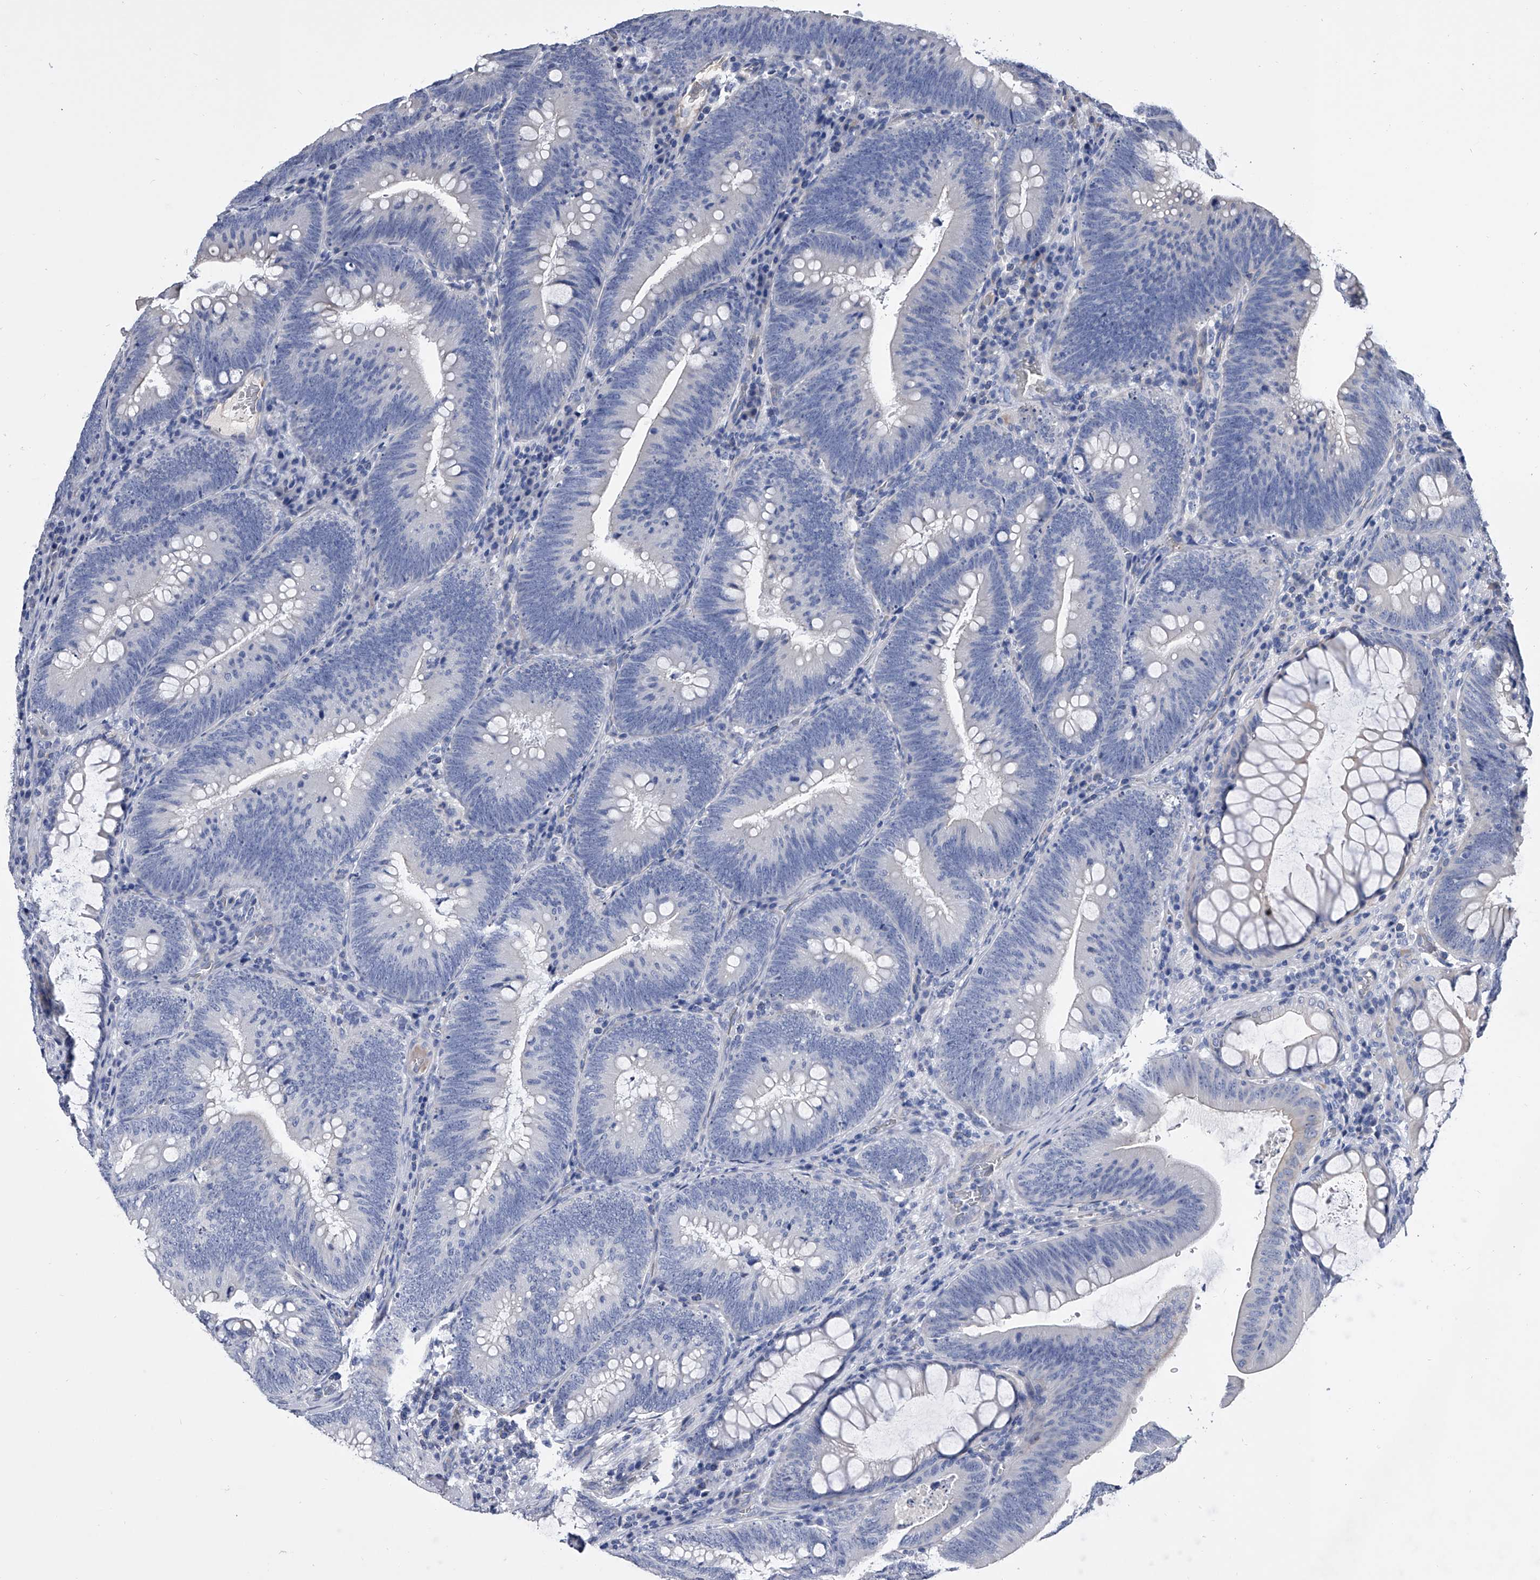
{"staining": {"intensity": "negative", "quantity": "none", "location": "none"}, "tissue": "colorectal cancer", "cell_type": "Tumor cells", "image_type": "cancer", "snomed": [{"axis": "morphology", "description": "Normal tissue, NOS"}, {"axis": "topography", "description": "Colon"}], "caption": "The micrograph reveals no staining of tumor cells in colorectal cancer.", "gene": "EFCAB7", "patient": {"sex": "female", "age": 82}}